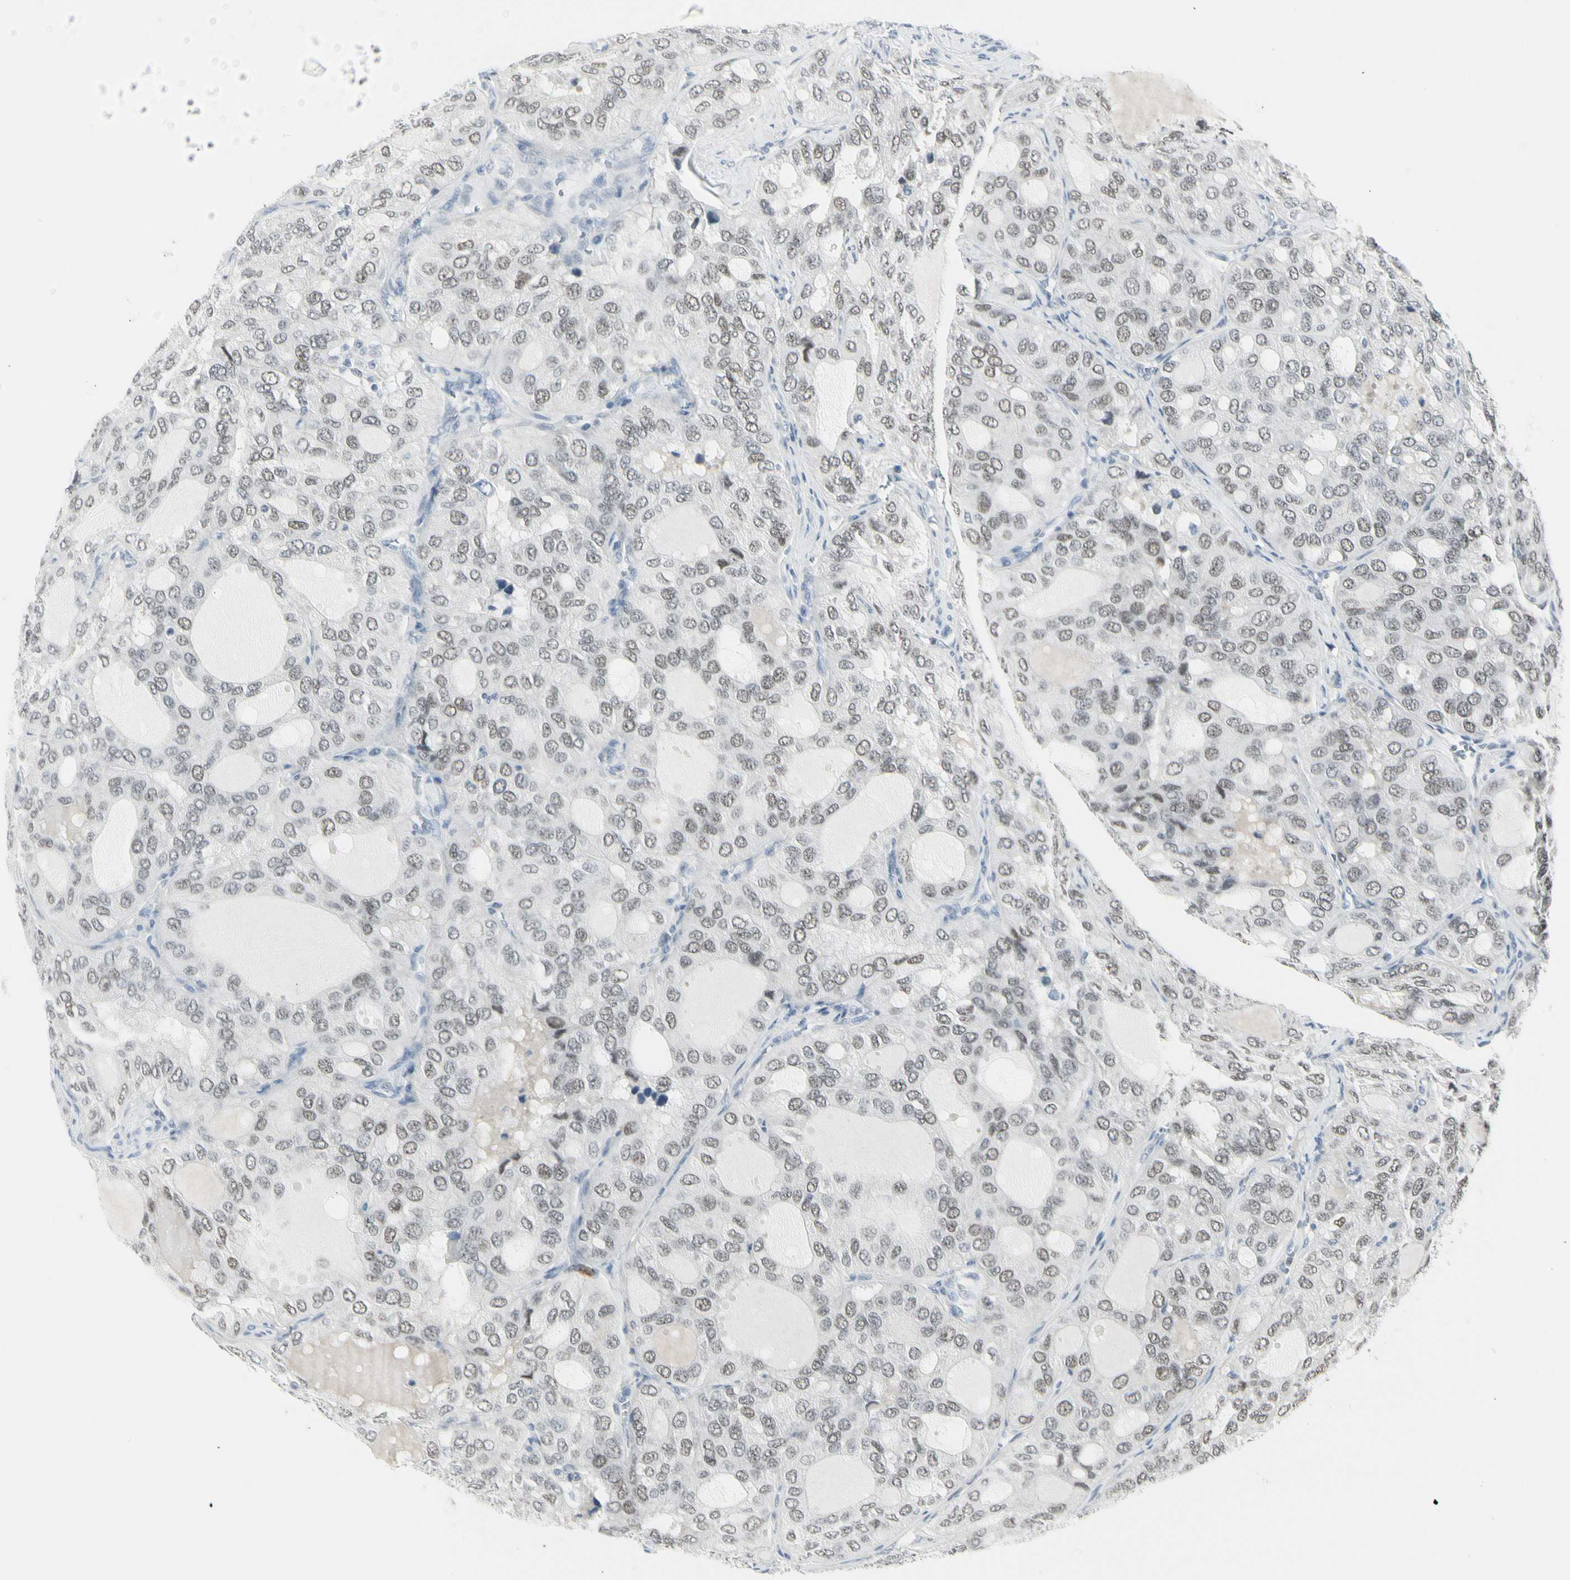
{"staining": {"intensity": "weak", "quantity": "25%-75%", "location": "nuclear"}, "tissue": "thyroid cancer", "cell_type": "Tumor cells", "image_type": "cancer", "snomed": [{"axis": "morphology", "description": "Follicular adenoma carcinoma, NOS"}, {"axis": "topography", "description": "Thyroid gland"}], "caption": "The micrograph displays a brown stain indicating the presence of a protein in the nuclear of tumor cells in thyroid follicular adenoma carcinoma. The staining was performed using DAB (3,3'-diaminobenzidine), with brown indicating positive protein expression. Nuclei are stained blue with hematoxylin.", "gene": "ZBTB7B", "patient": {"sex": "male", "age": 75}}